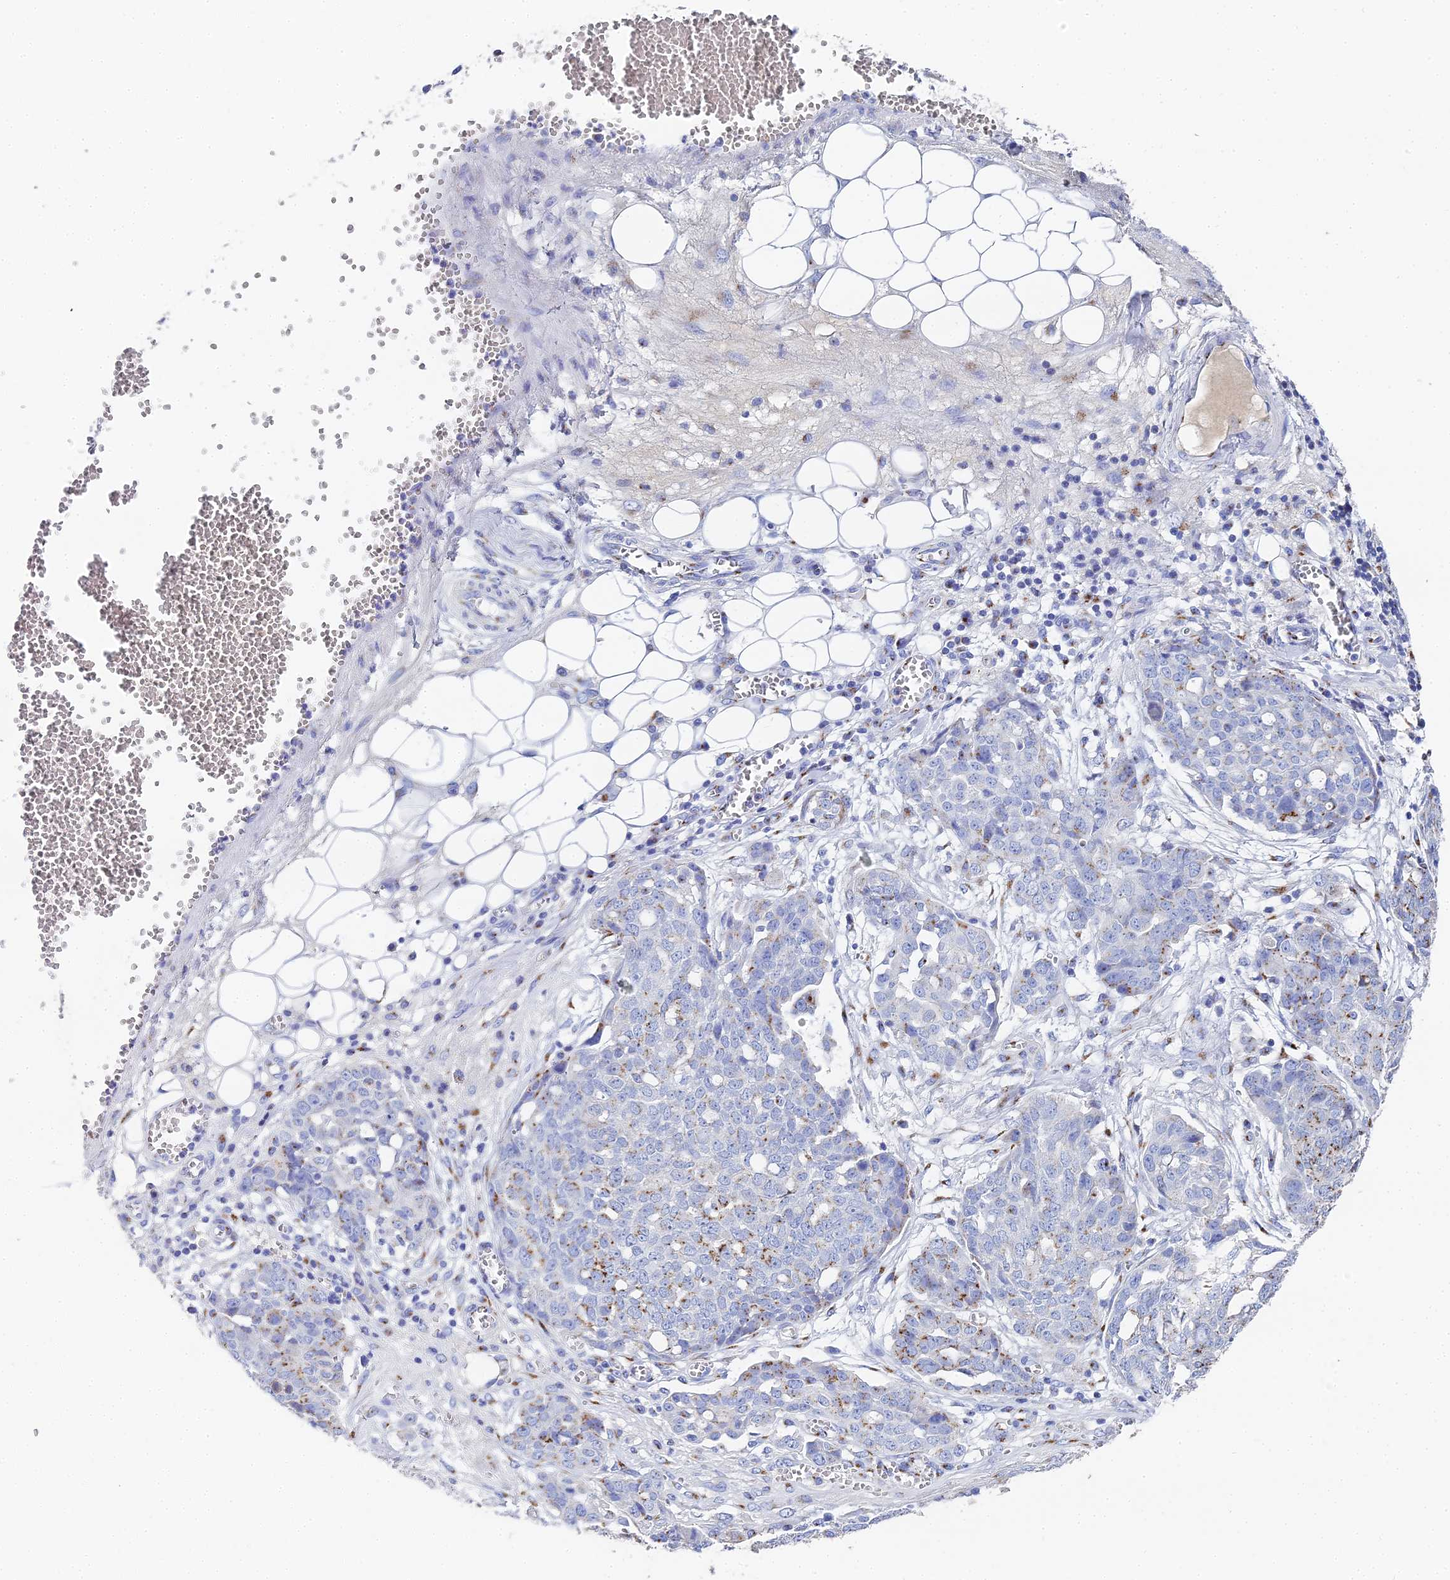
{"staining": {"intensity": "moderate", "quantity": "25%-75%", "location": "cytoplasmic/membranous"}, "tissue": "ovarian cancer", "cell_type": "Tumor cells", "image_type": "cancer", "snomed": [{"axis": "morphology", "description": "Cystadenocarcinoma, serous, NOS"}, {"axis": "topography", "description": "Soft tissue"}, {"axis": "topography", "description": "Ovary"}], "caption": "Serous cystadenocarcinoma (ovarian) stained for a protein (brown) displays moderate cytoplasmic/membranous positive positivity in approximately 25%-75% of tumor cells.", "gene": "ENSG00000268674", "patient": {"sex": "female", "age": 57}}